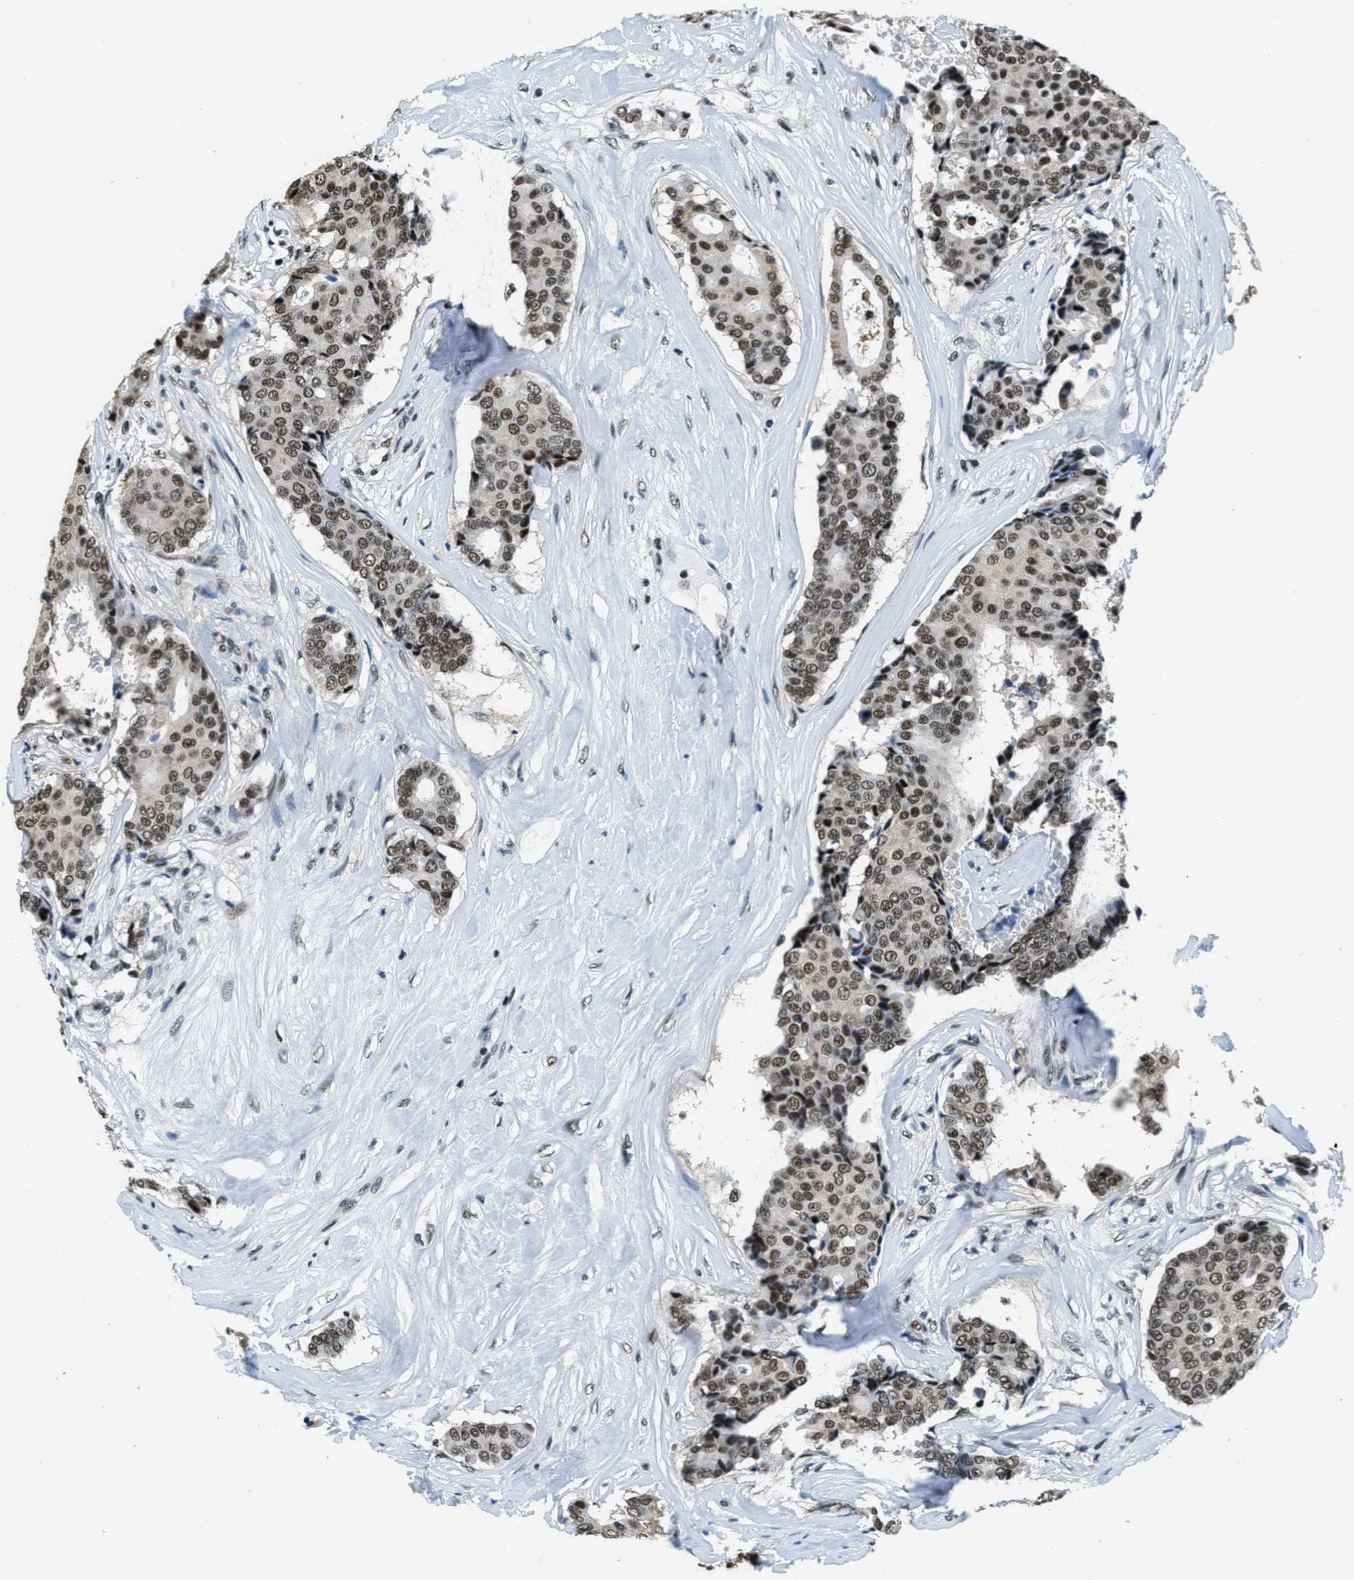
{"staining": {"intensity": "moderate", "quantity": ">75%", "location": "nuclear"}, "tissue": "breast cancer", "cell_type": "Tumor cells", "image_type": "cancer", "snomed": [{"axis": "morphology", "description": "Duct carcinoma"}, {"axis": "topography", "description": "Breast"}], "caption": "Immunohistochemical staining of human breast cancer reveals moderate nuclear protein staining in about >75% of tumor cells. (brown staining indicates protein expression, while blue staining denotes nuclei).", "gene": "SSB", "patient": {"sex": "female", "age": 75}}